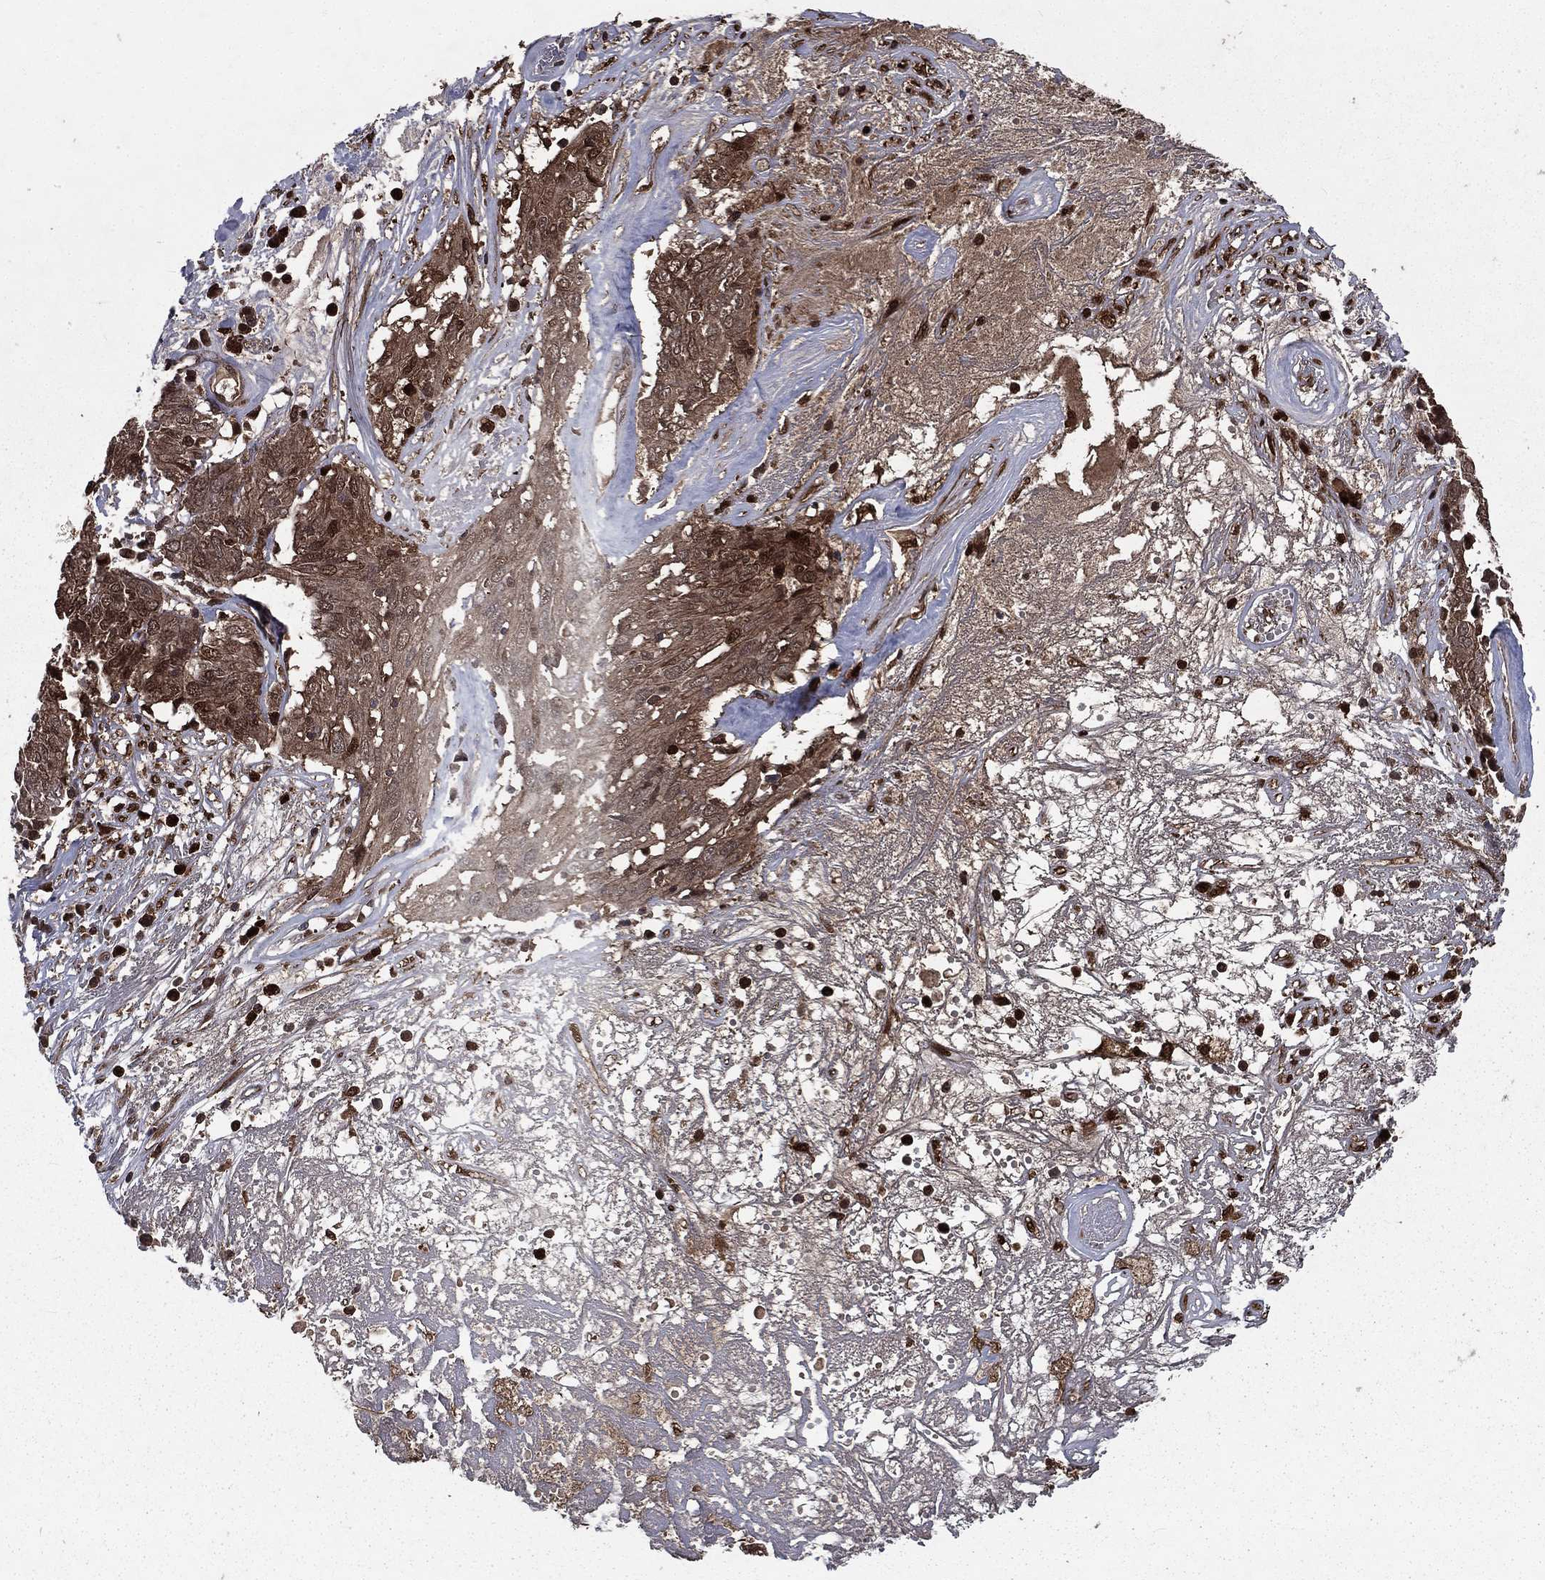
{"staining": {"intensity": "moderate", "quantity": "25%-75%", "location": "cytoplasmic/membranous"}, "tissue": "ovarian cancer", "cell_type": "Tumor cells", "image_type": "cancer", "snomed": [{"axis": "morphology", "description": "Carcinoma, endometroid"}, {"axis": "topography", "description": "Ovary"}], "caption": "Ovarian cancer (endometroid carcinoma) stained with DAB immunohistochemistry (IHC) displays medium levels of moderate cytoplasmic/membranous positivity in approximately 25%-75% of tumor cells.", "gene": "FGD1", "patient": {"sex": "female", "age": 50}}